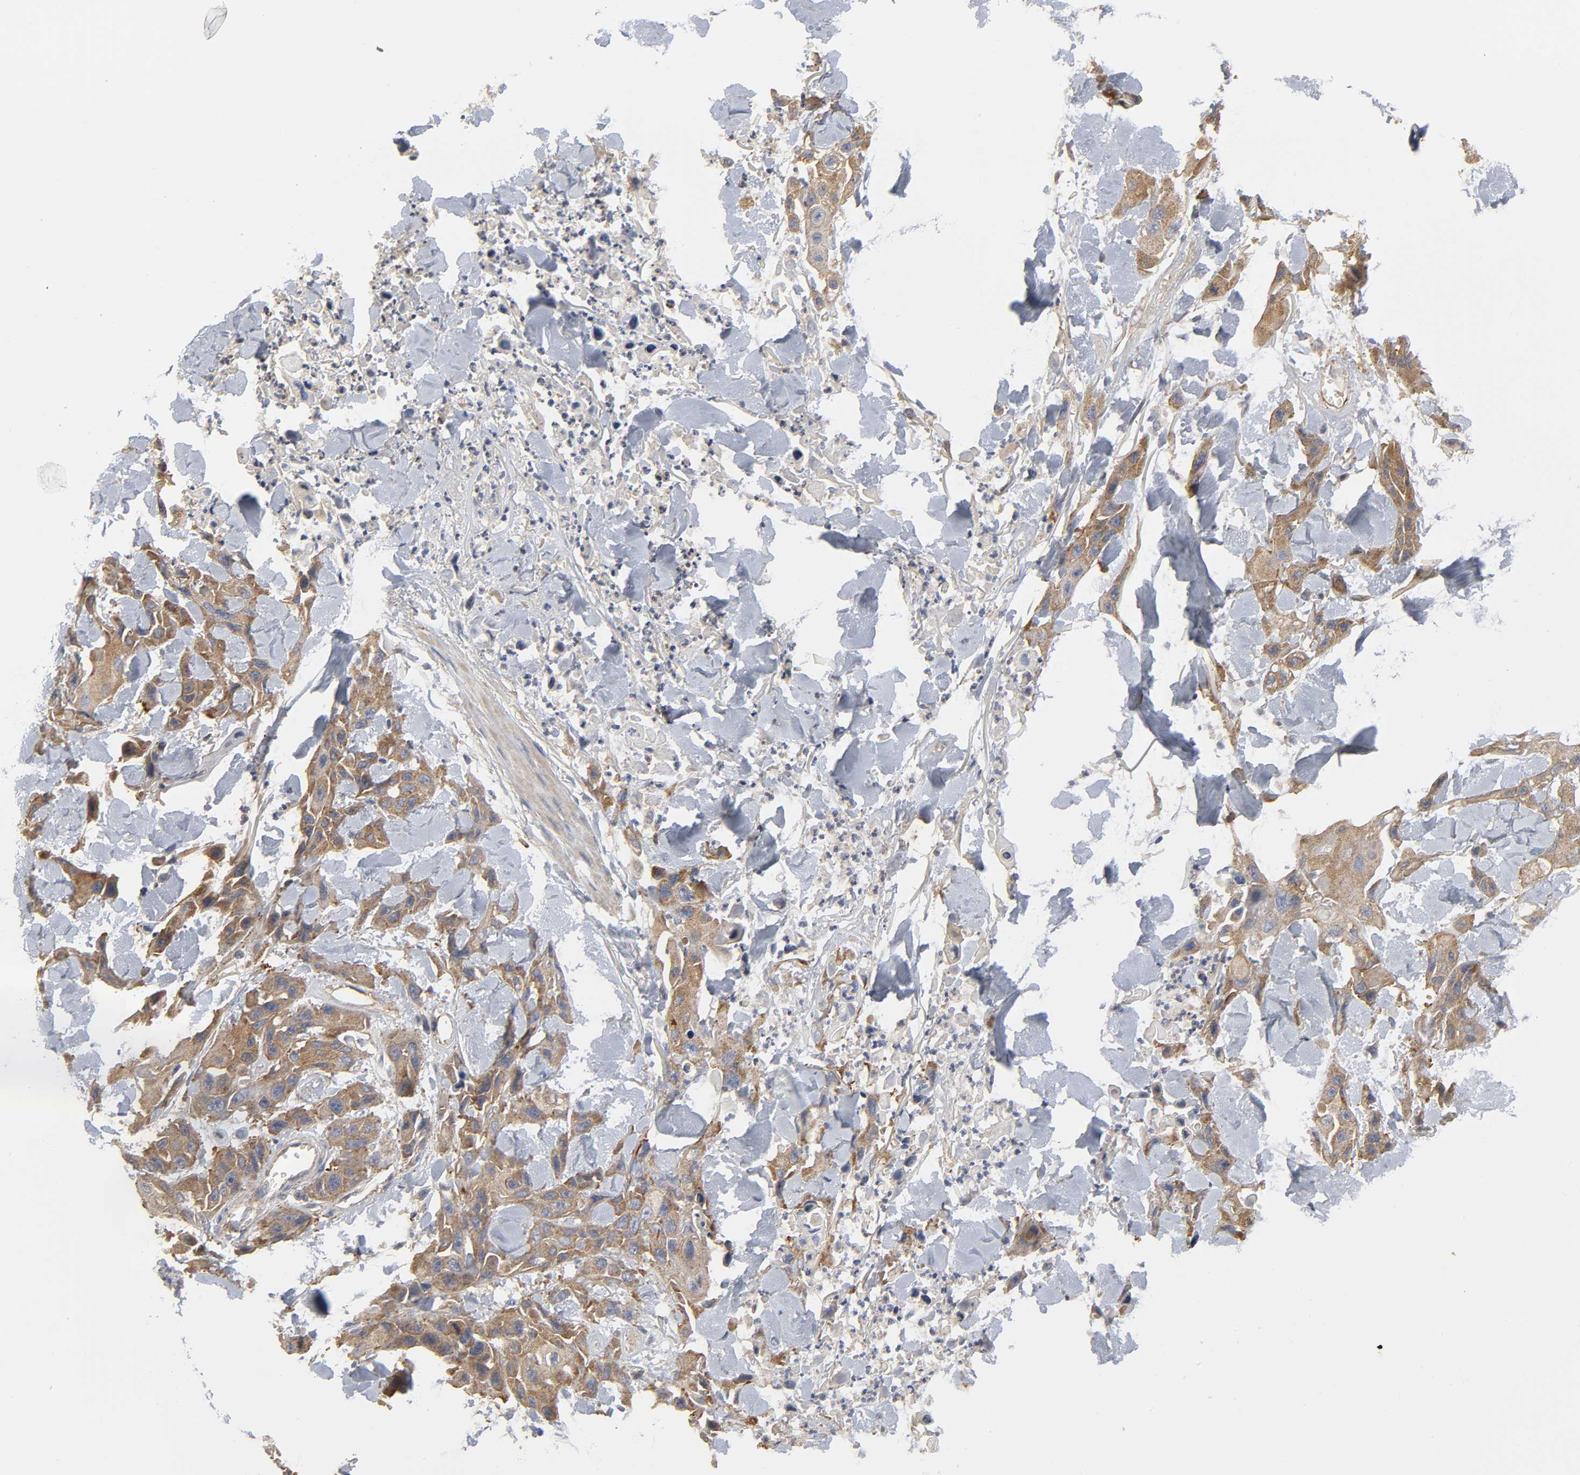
{"staining": {"intensity": "strong", "quantity": ">75%", "location": "cytoplasmic/membranous"}, "tissue": "skin cancer", "cell_type": "Tumor cells", "image_type": "cancer", "snomed": [{"axis": "morphology", "description": "Squamous cell carcinoma, NOS"}, {"axis": "topography", "description": "Skin"}, {"axis": "topography", "description": "Anal"}], "caption": "A brown stain labels strong cytoplasmic/membranous positivity of a protein in skin squamous cell carcinoma tumor cells.", "gene": "SH3GLB1", "patient": {"sex": "female", "age": 55}}